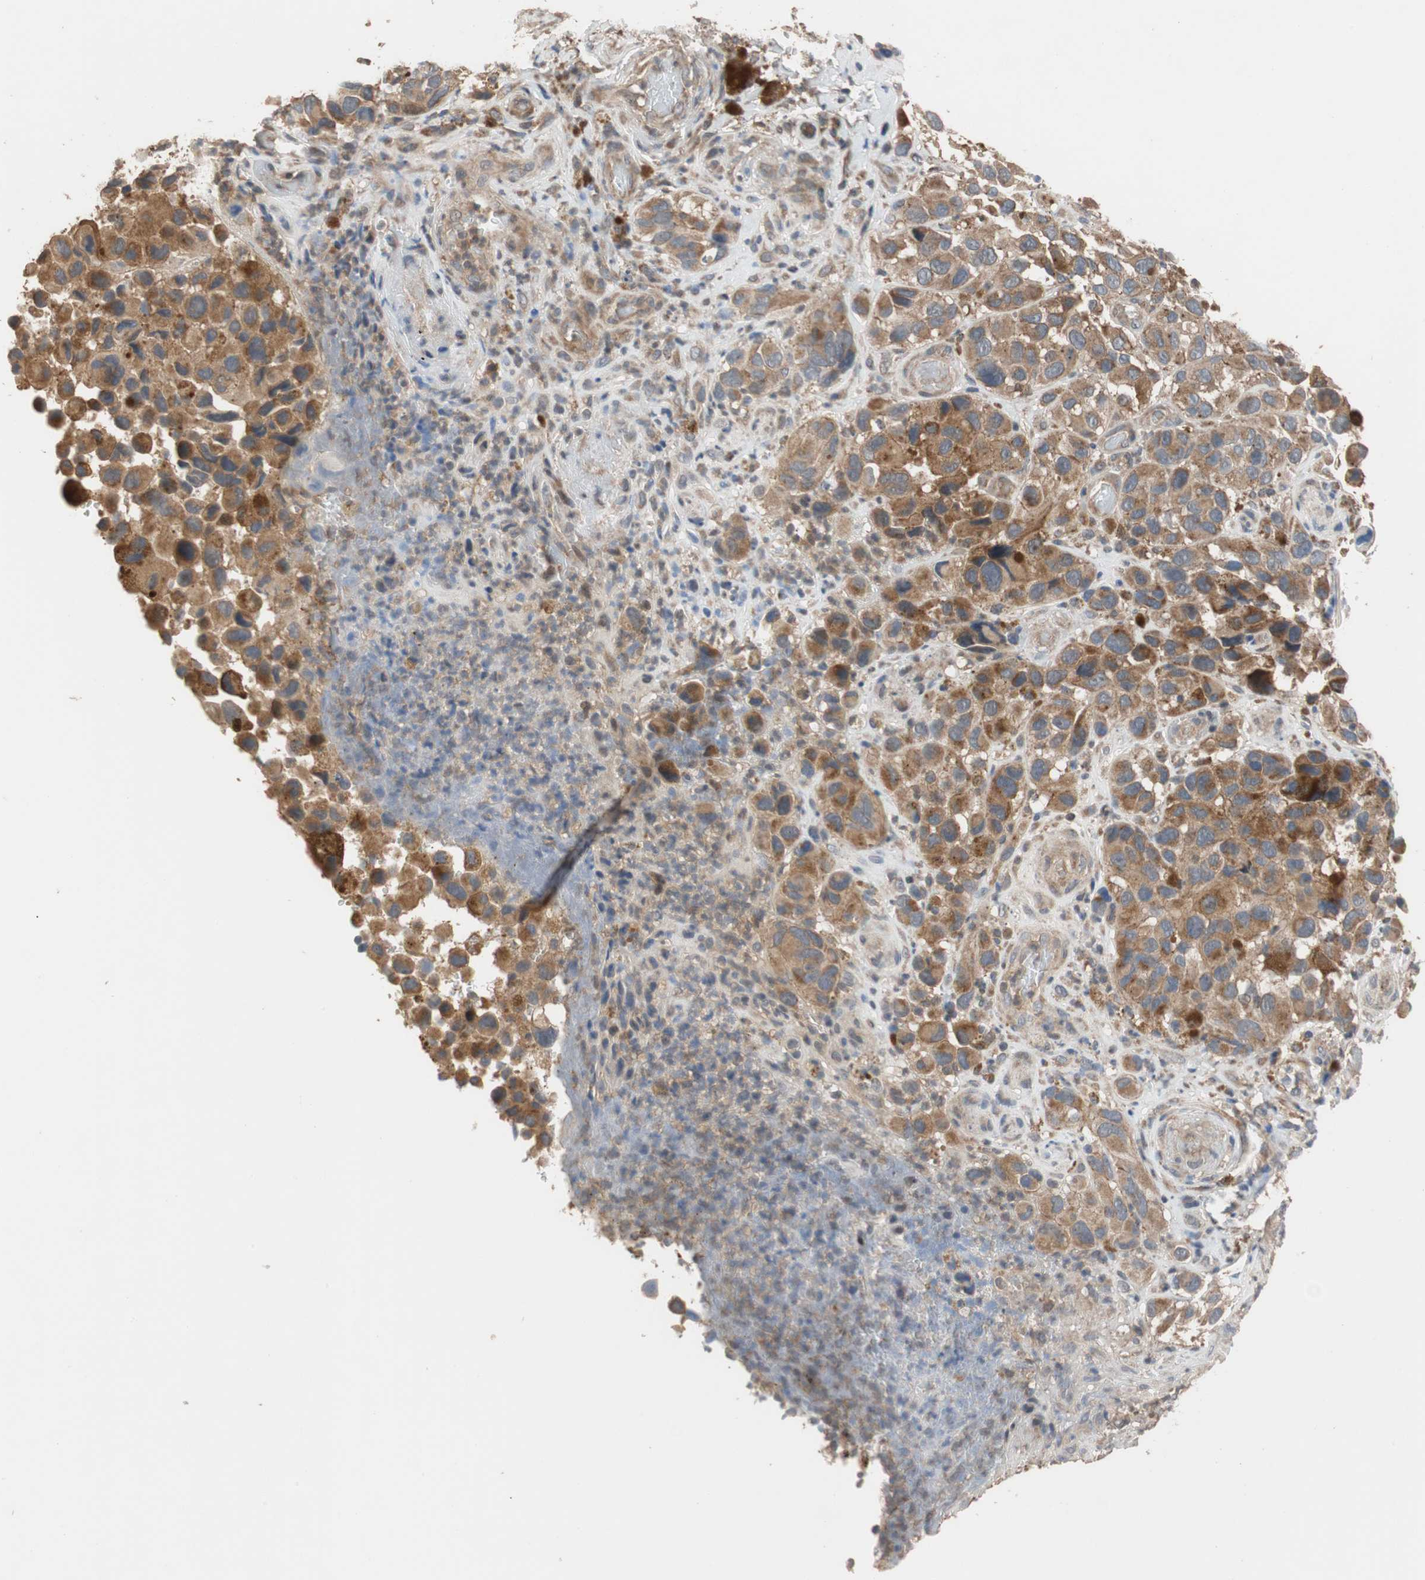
{"staining": {"intensity": "moderate", "quantity": ">75%", "location": "cytoplasmic/membranous"}, "tissue": "melanoma", "cell_type": "Tumor cells", "image_type": "cancer", "snomed": [{"axis": "morphology", "description": "Malignant melanoma, NOS"}, {"axis": "topography", "description": "Skin"}], "caption": "A brown stain highlights moderate cytoplasmic/membranous positivity of a protein in malignant melanoma tumor cells.", "gene": "MAP4K2", "patient": {"sex": "female", "age": 73}}